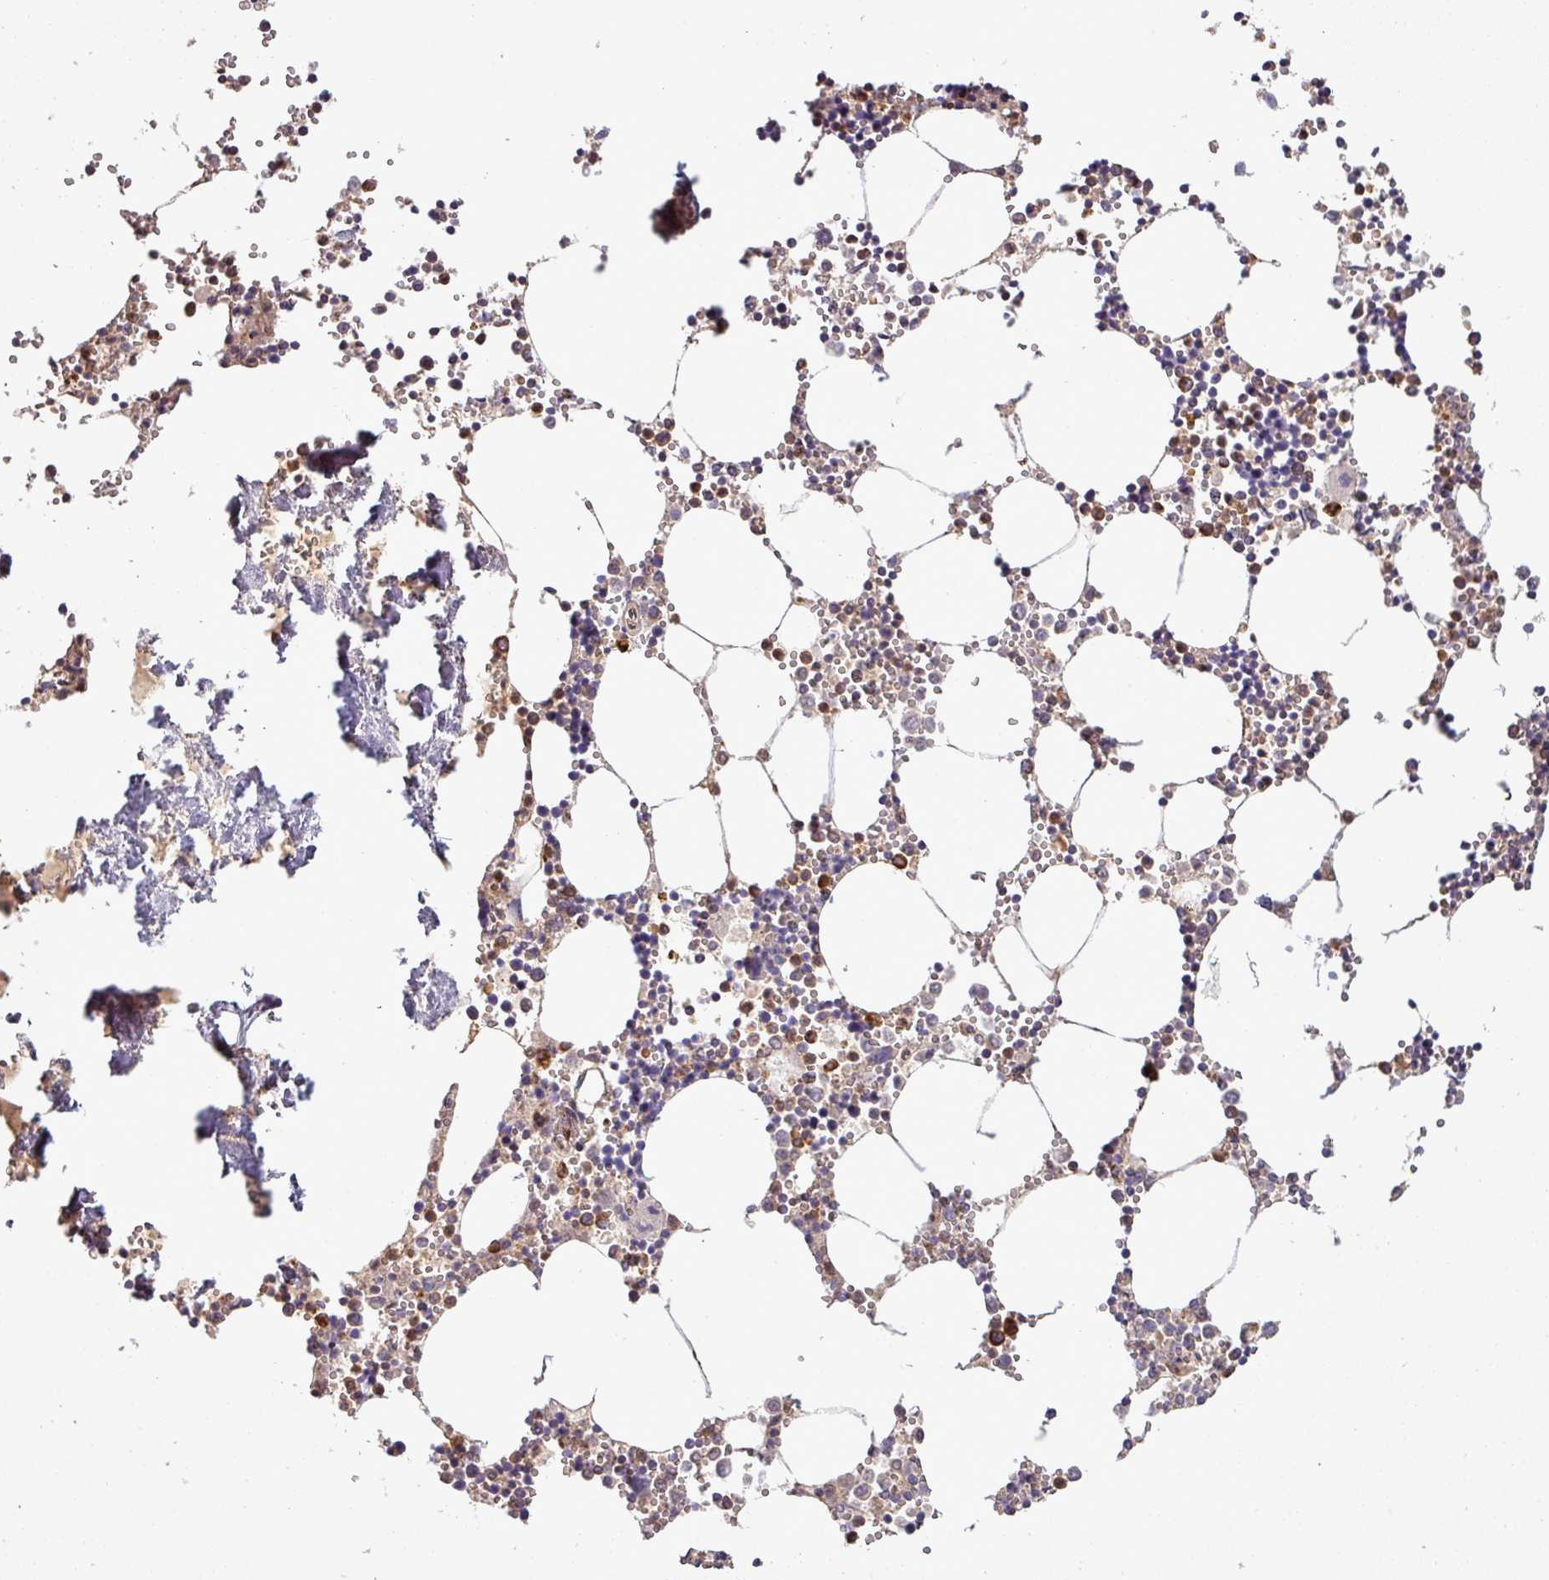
{"staining": {"intensity": "strong", "quantity": "25%-75%", "location": "cytoplasmic/membranous"}, "tissue": "bone marrow", "cell_type": "Hematopoietic cells", "image_type": "normal", "snomed": [{"axis": "morphology", "description": "Normal tissue, NOS"}, {"axis": "topography", "description": "Bone marrow"}], "caption": "Brown immunohistochemical staining in unremarkable bone marrow demonstrates strong cytoplasmic/membranous staining in about 25%-75% of hematopoietic cells.", "gene": "LRRC74B", "patient": {"sex": "male", "age": 54}}